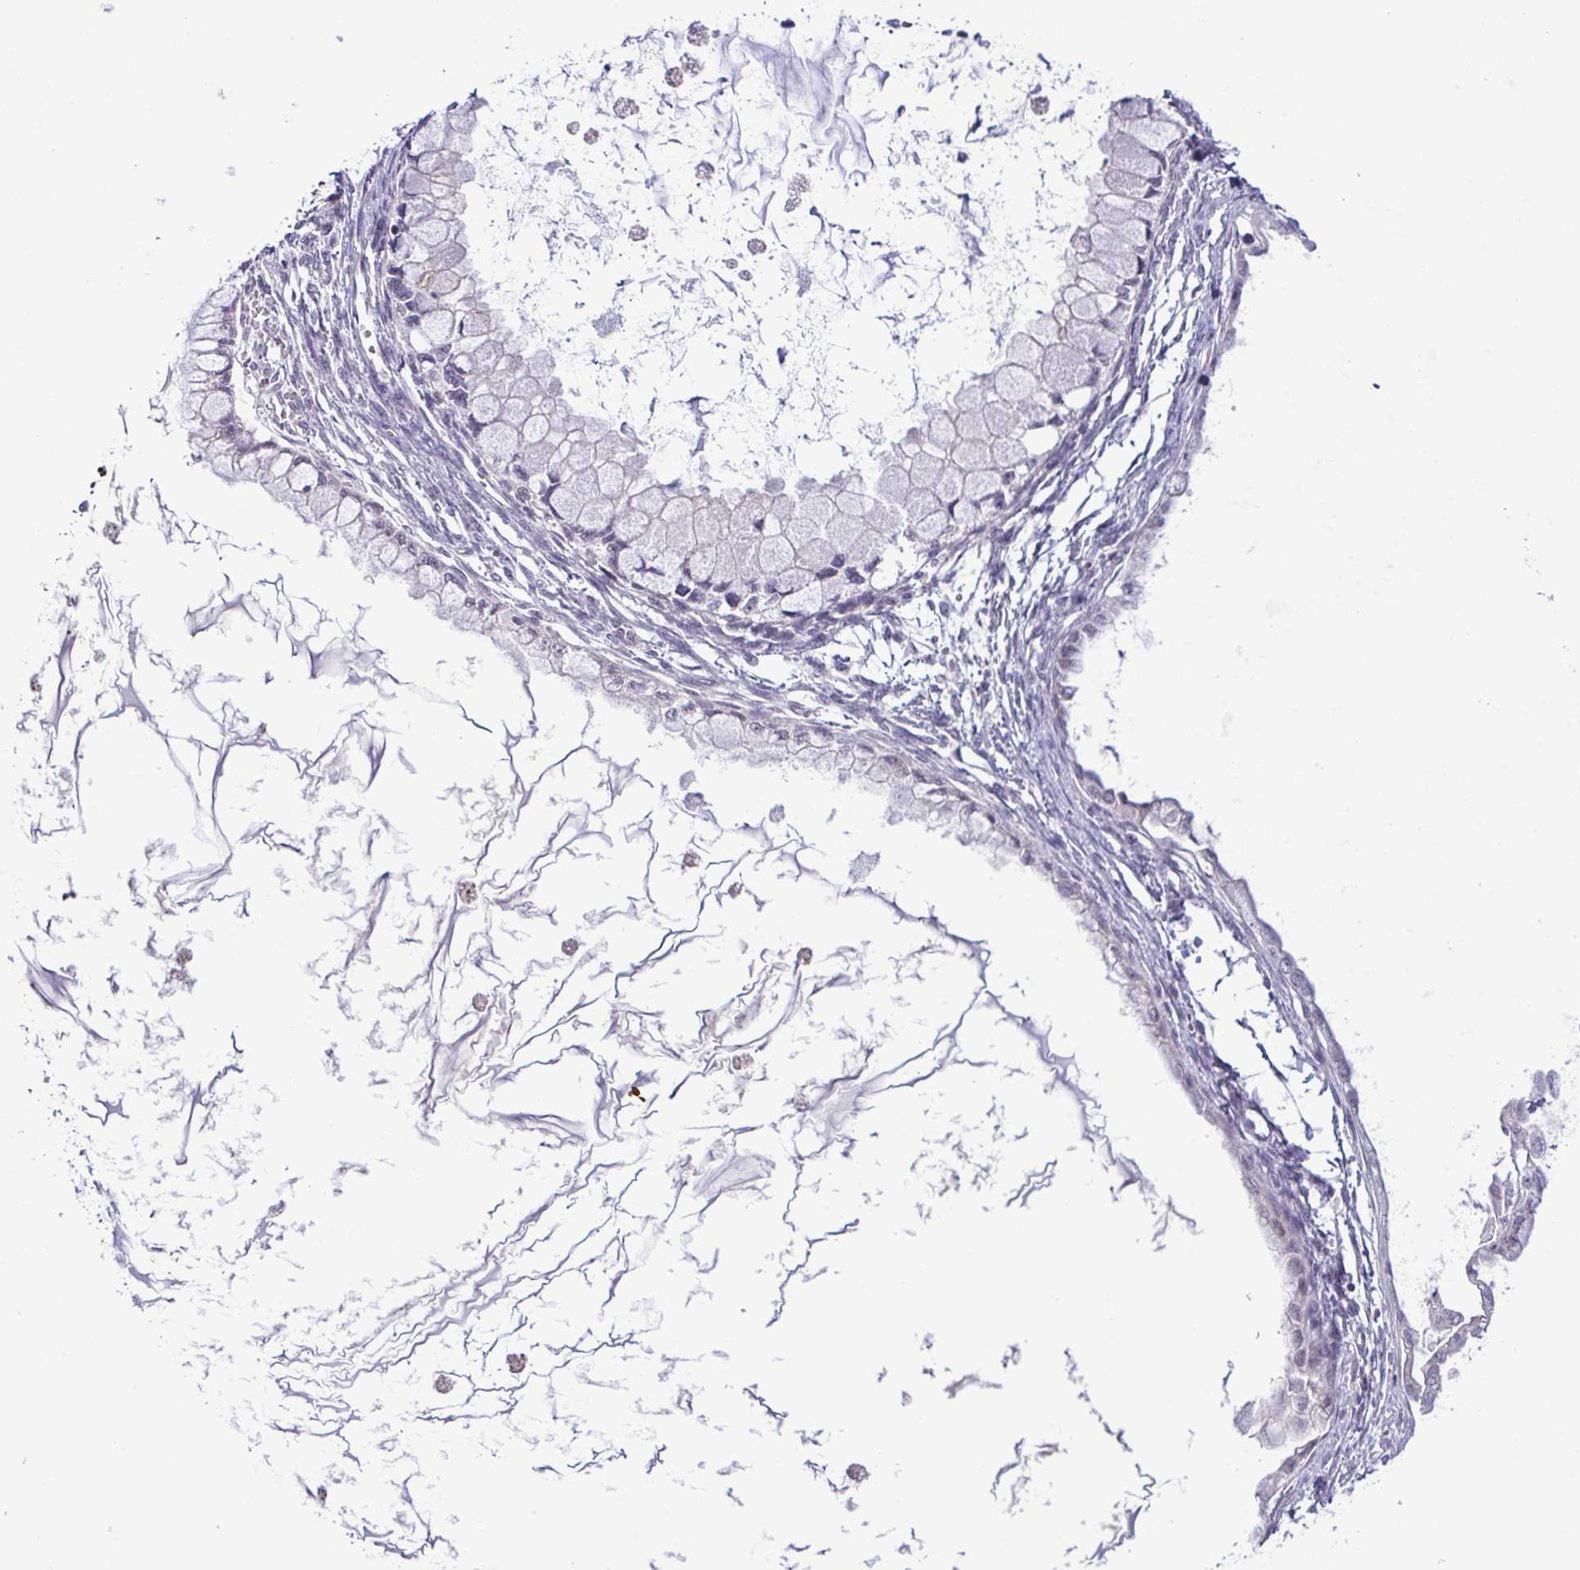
{"staining": {"intensity": "negative", "quantity": "none", "location": "none"}, "tissue": "ovarian cancer", "cell_type": "Tumor cells", "image_type": "cancer", "snomed": [{"axis": "morphology", "description": "Cystadenocarcinoma, mucinous, NOS"}, {"axis": "topography", "description": "Ovary"}], "caption": "A high-resolution micrograph shows immunohistochemistry staining of mucinous cystadenocarcinoma (ovarian), which reveals no significant positivity in tumor cells. (DAB immunohistochemistry, high magnification).", "gene": "SYNPO2L", "patient": {"sex": "female", "age": 34}}